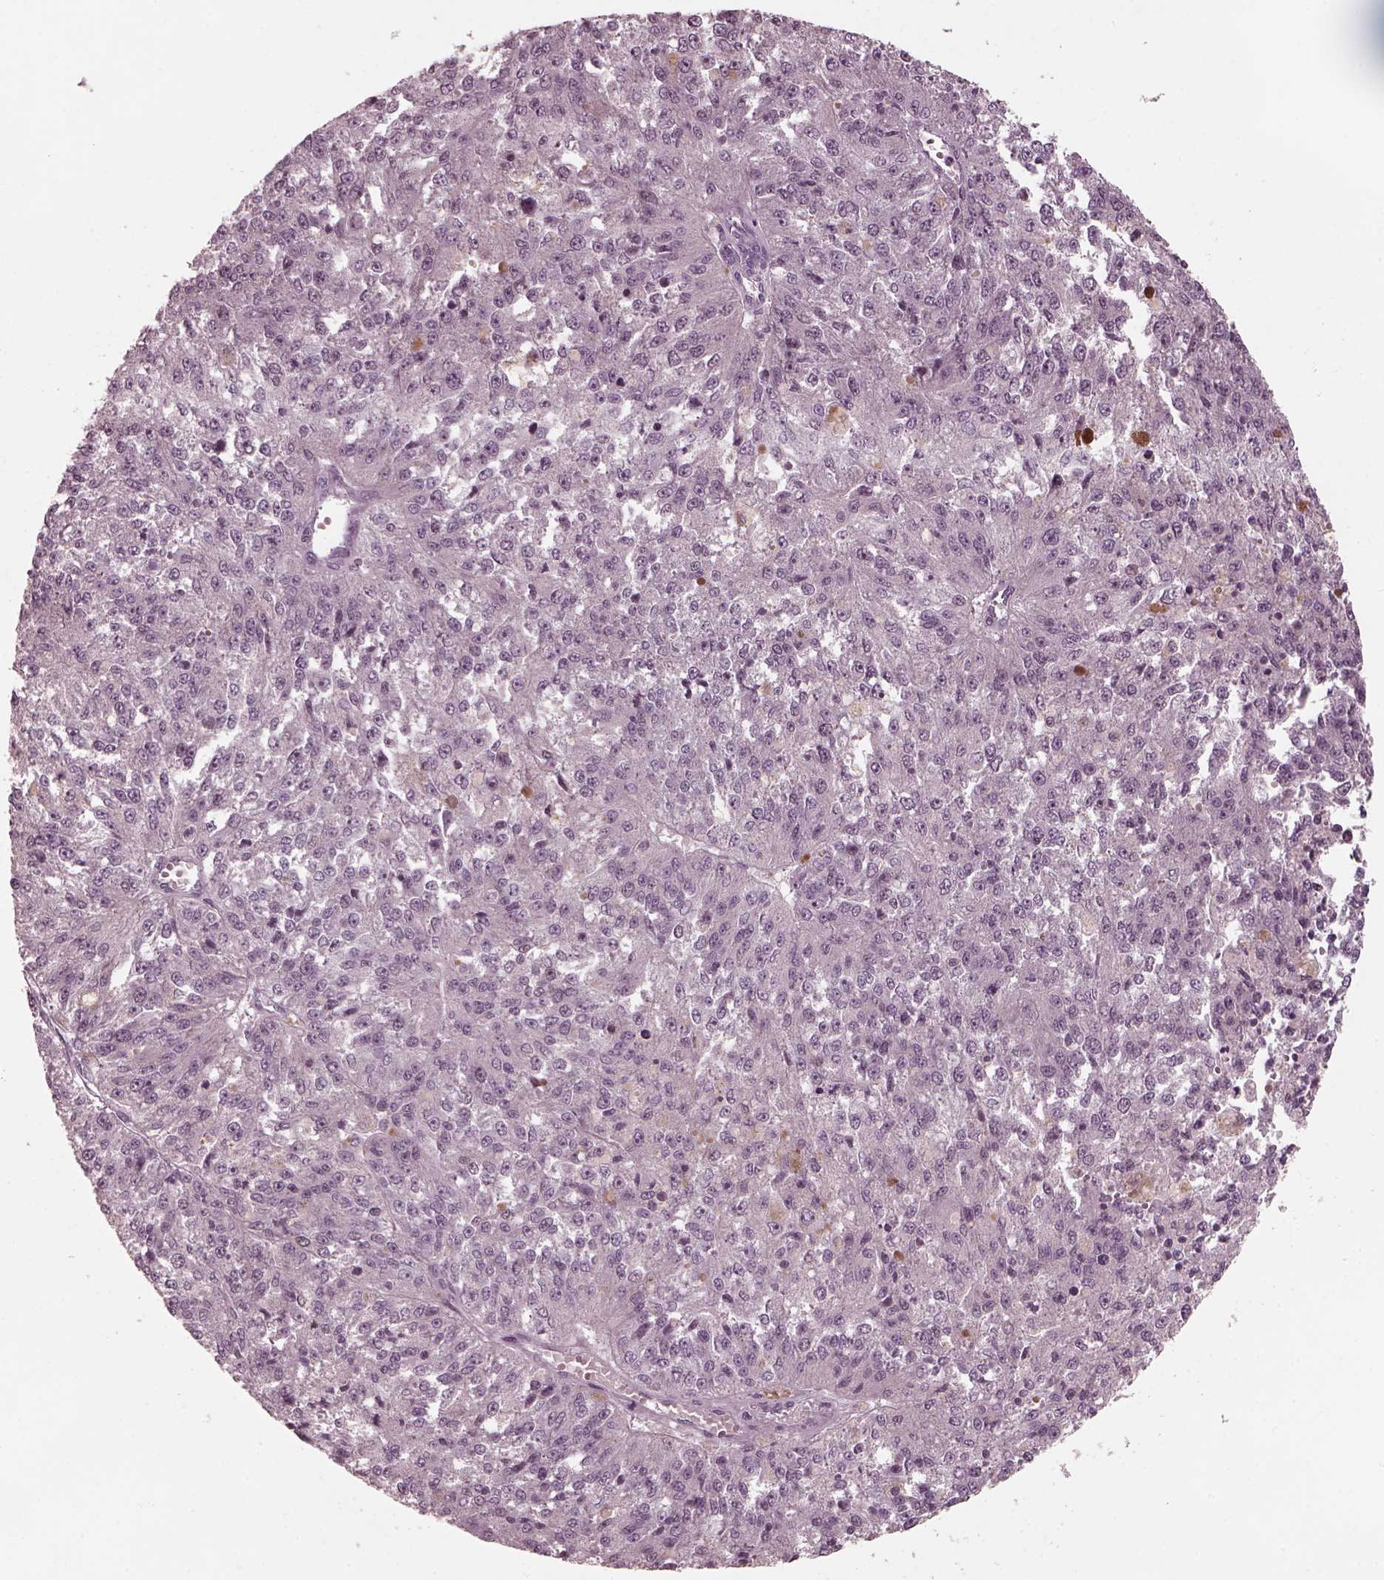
{"staining": {"intensity": "negative", "quantity": "none", "location": "none"}, "tissue": "melanoma", "cell_type": "Tumor cells", "image_type": "cancer", "snomed": [{"axis": "morphology", "description": "Malignant melanoma, Metastatic site"}, {"axis": "topography", "description": "Lymph node"}], "caption": "DAB (3,3'-diaminobenzidine) immunohistochemical staining of human malignant melanoma (metastatic site) demonstrates no significant positivity in tumor cells.", "gene": "SAXO1", "patient": {"sex": "female", "age": 64}}